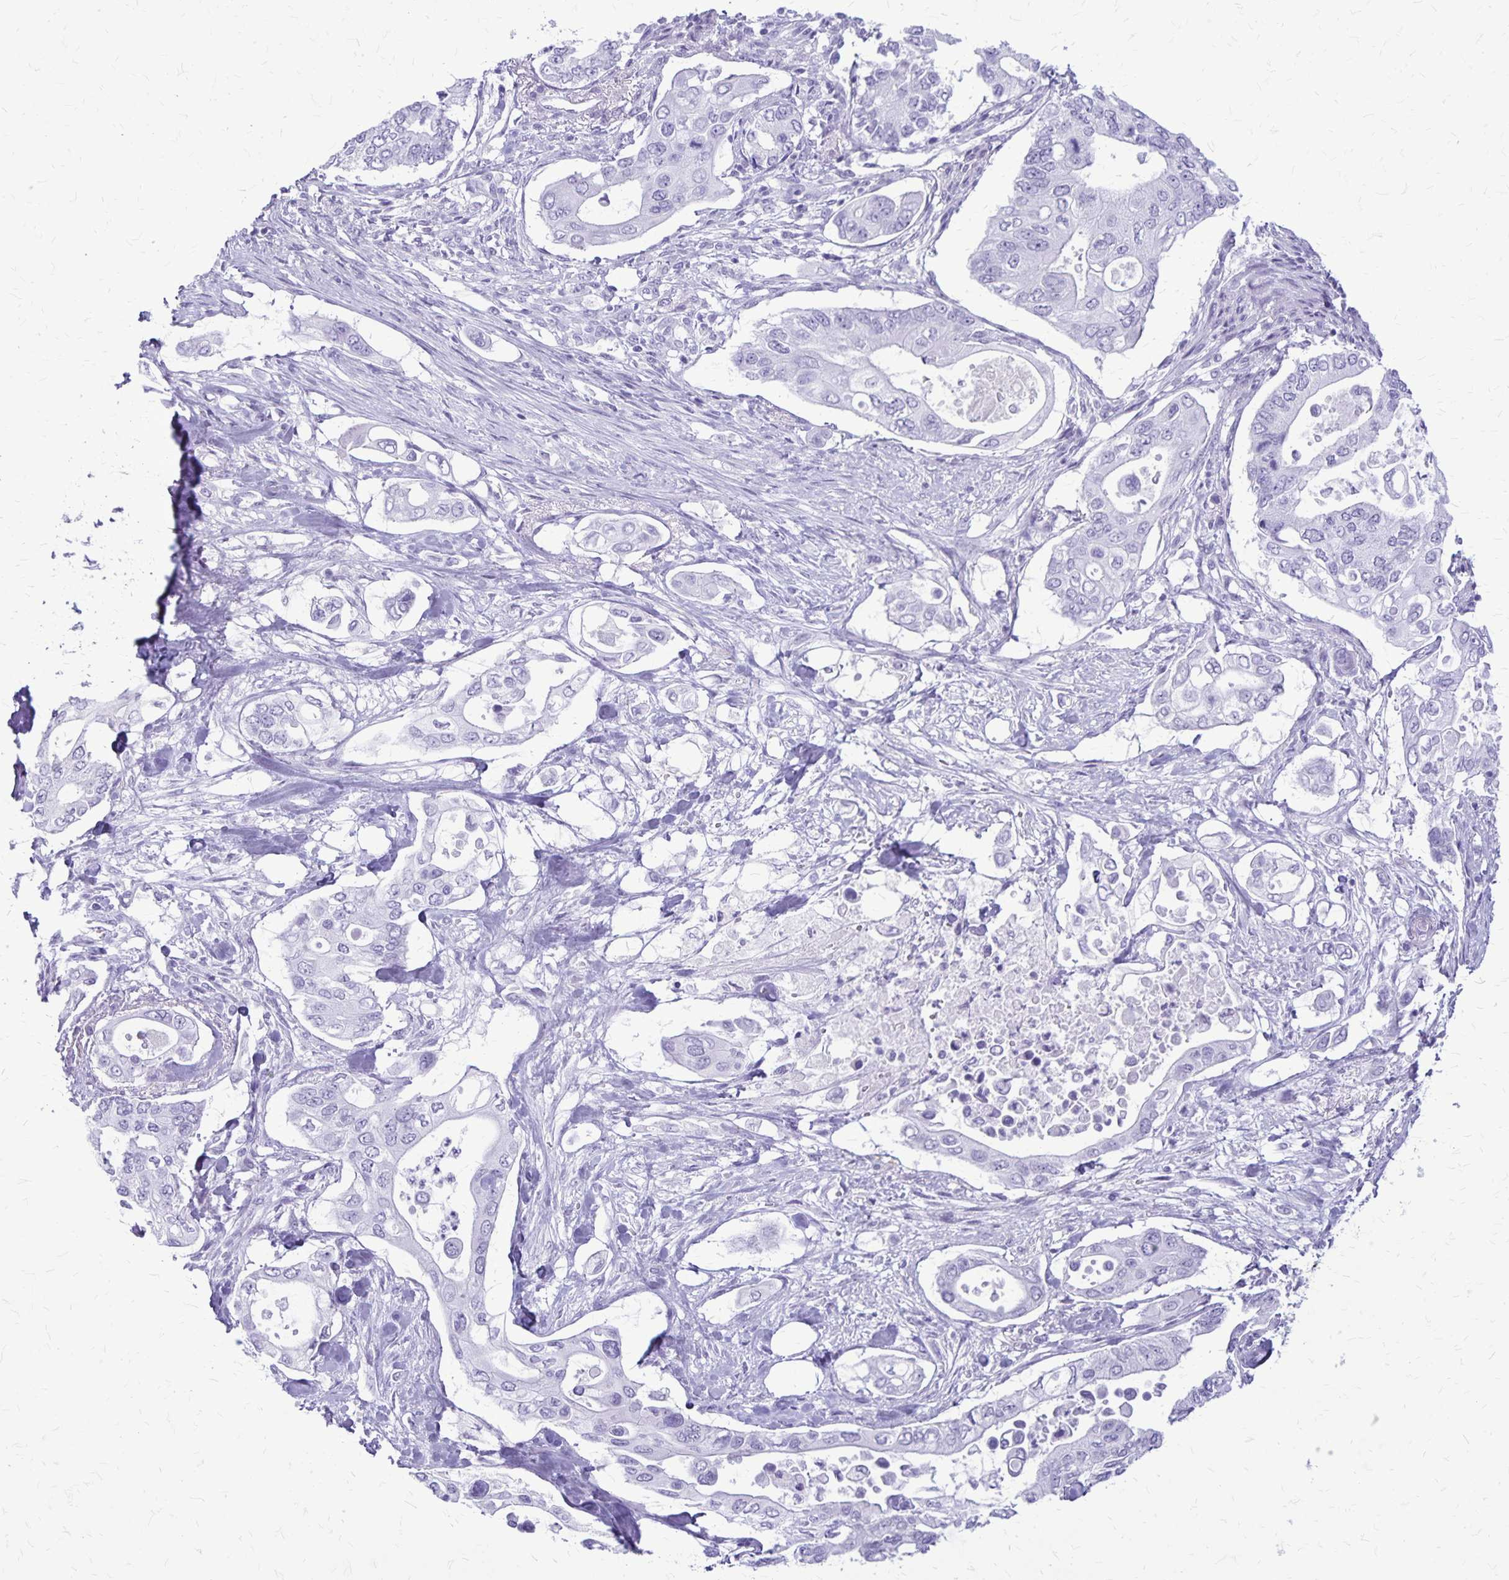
{"staining": {"intensity": "negative", "quantity": "none", "location": "none"}, "tissue": "pancreatic cancer", "cell_type": "Tumor cells", "image_type": "cancer", "snomed": [{"axis": "morphology", "description": "Adenocarcinoma, NOS"}, {"axis": "topography", "description": "Pancreas"}], "caption": "This micrograph is of adenocarcinoma (pancreatic) stained with immunohistochemistry (IHC) to label a protein in brown with the nuclei are counter-stained blue. There is no expression in tumor cells. (DAB immunohistochemistry (IHC) with hematoxylin counter stain).", "gene": "RTN1", "patient": {"sex": "female", "age": 63}}